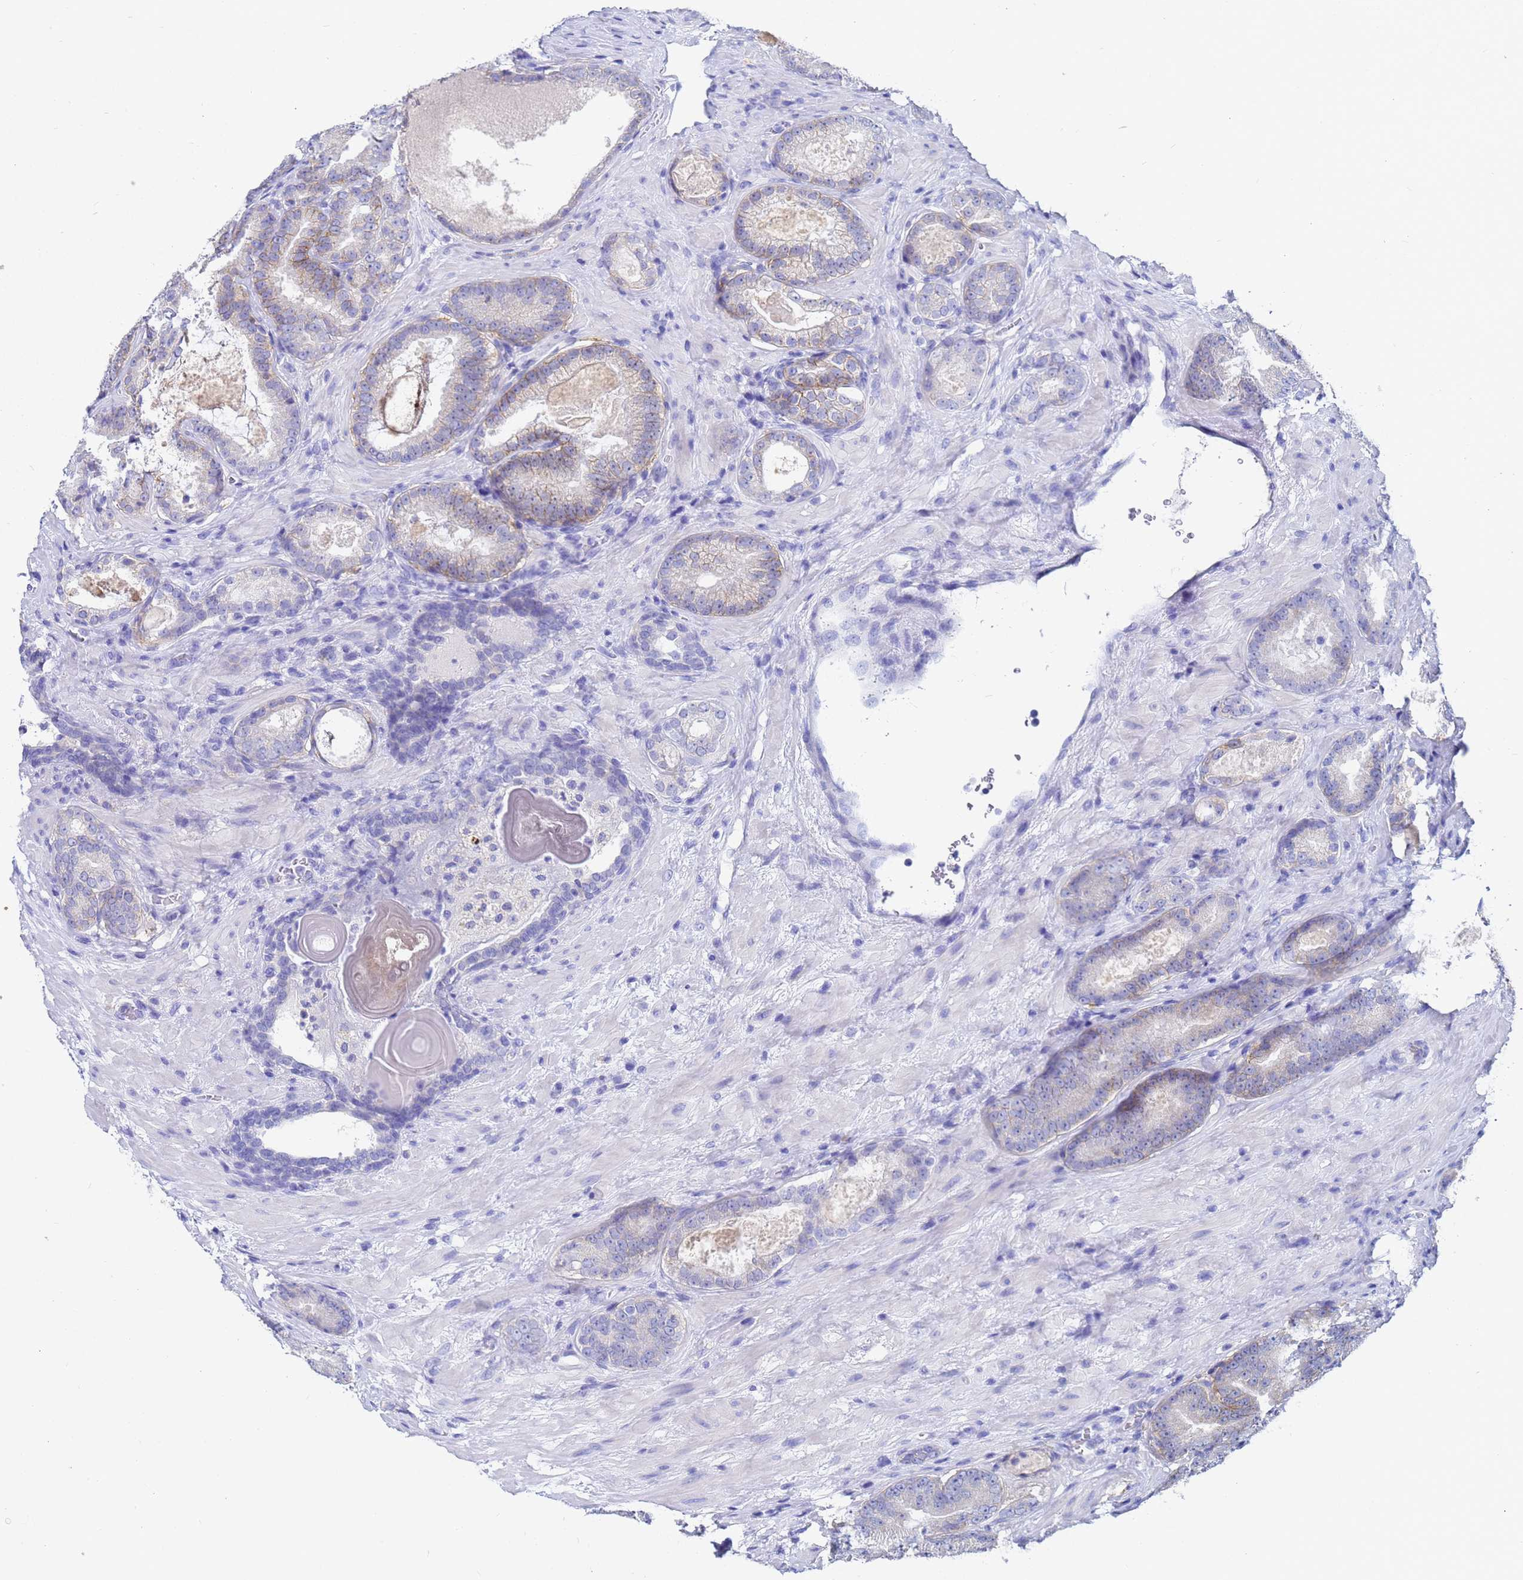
{"staining": {"intensity": "weak", "quantity": "<25%", "location": "cytoplasmic/membranous"}, "tissue": "prostate cancer", "cell_type": "Tumor cells", "image_type": "cancer", "snomed": [{"axis": "morphology", "description": "Adenocarcinoma, High grade"}, {"axis": "topography", "description": "Prostate"}], "caption": "Prostate high-grade adenocarcinoma stained for a protein using IHC reveals no positivity tumor cells.", "gene": "C2orf72", "patient": {"sex": "male", "age": 66}}